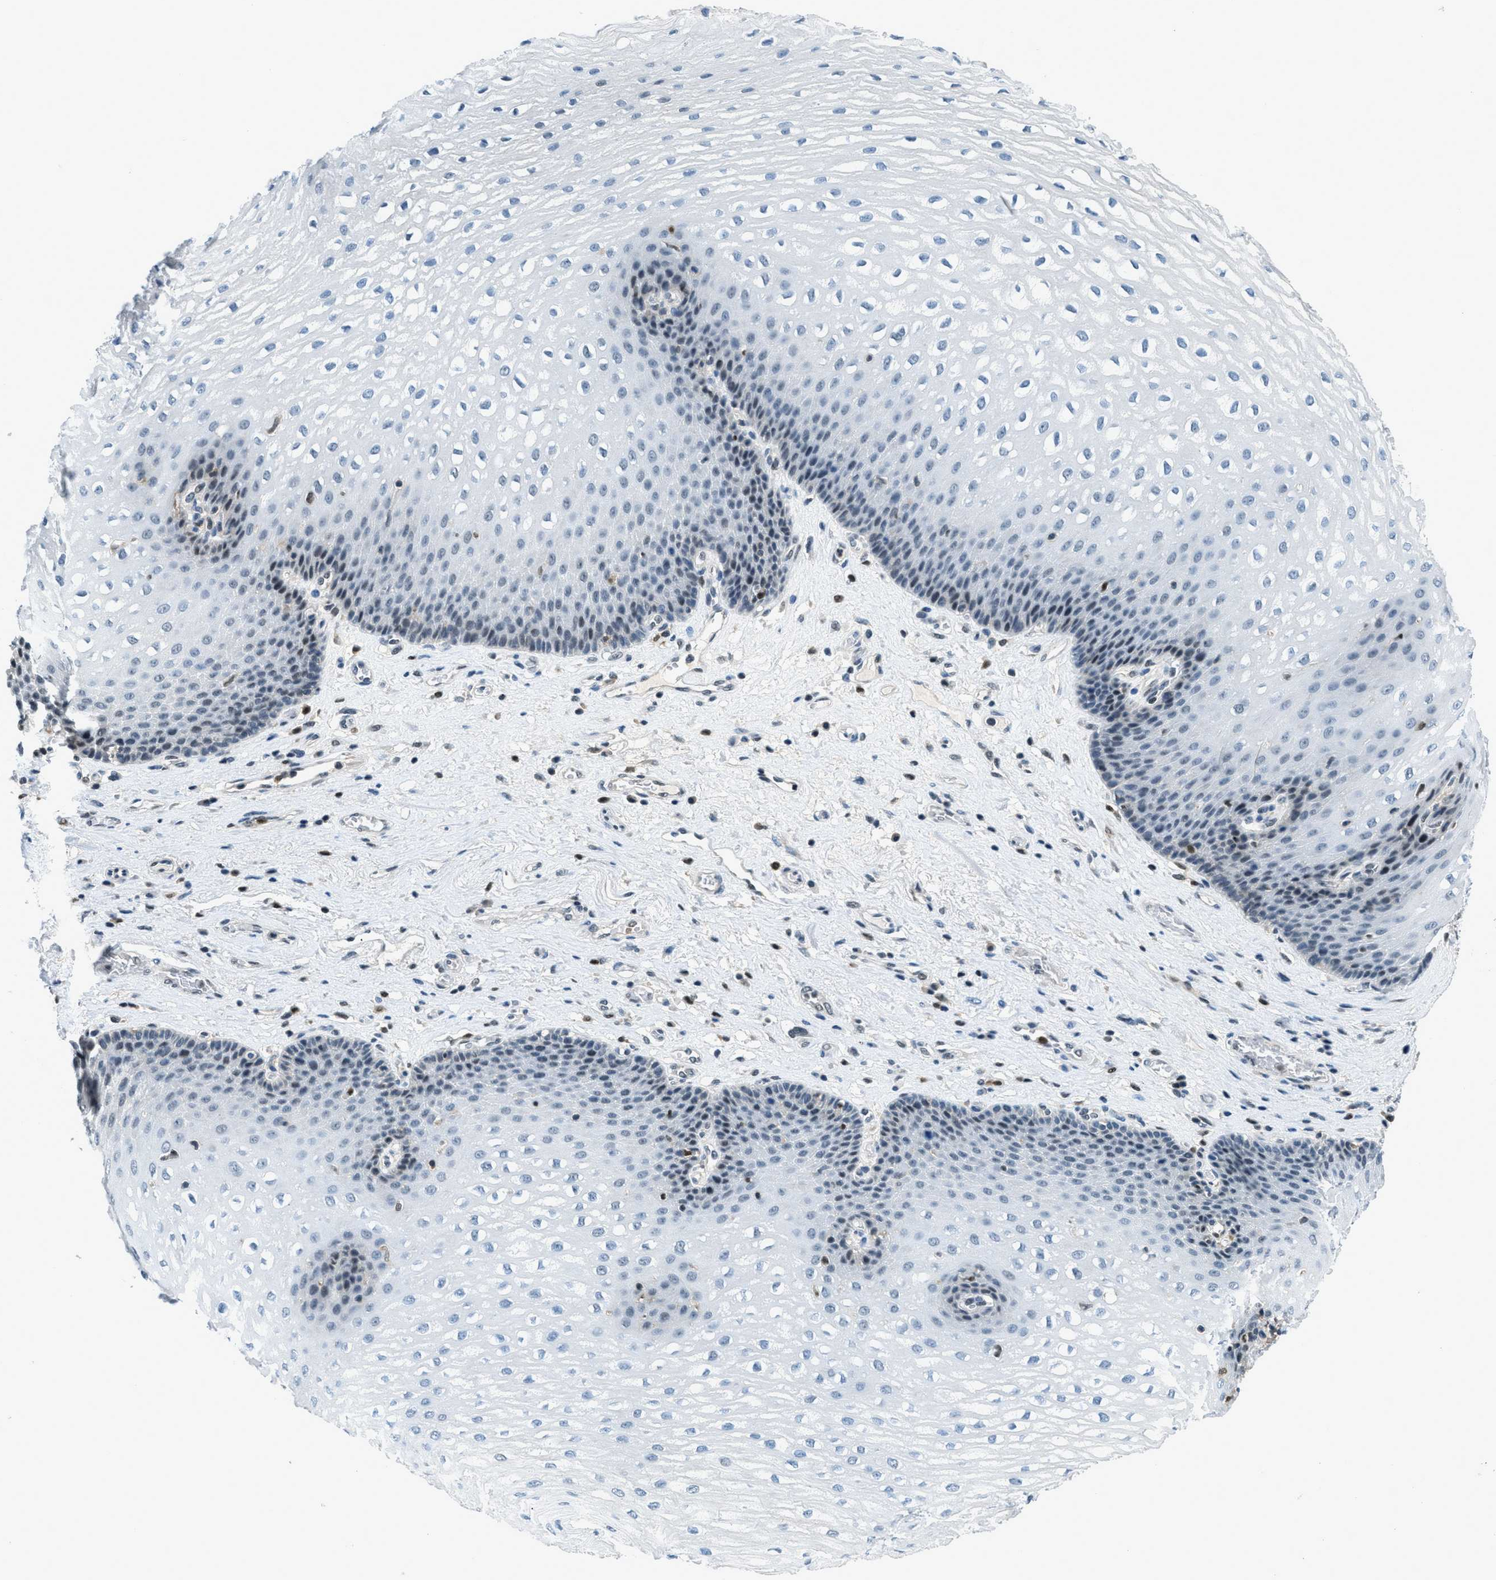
{"staining": {"intensity": "moderate", "quantity": "<25%", "location": "nuclear"}, "tissue": "esophagus", "cell_type": "Squamous epithelial cells", "image_type": "normal", "snomed": [{"axis": "morphology", "description": "Normal tissue, NOS"}, {"axis": "topography", "description": "Esophagus"}], "caption": "Protein positivity by immunohistochemistry (IHC) displays moderate nuclear positivity in about <25% of squamous epithelial cells in benign esophagus.", "gene": "OGFR", "patient": {"sex": "male", "age": 48}}